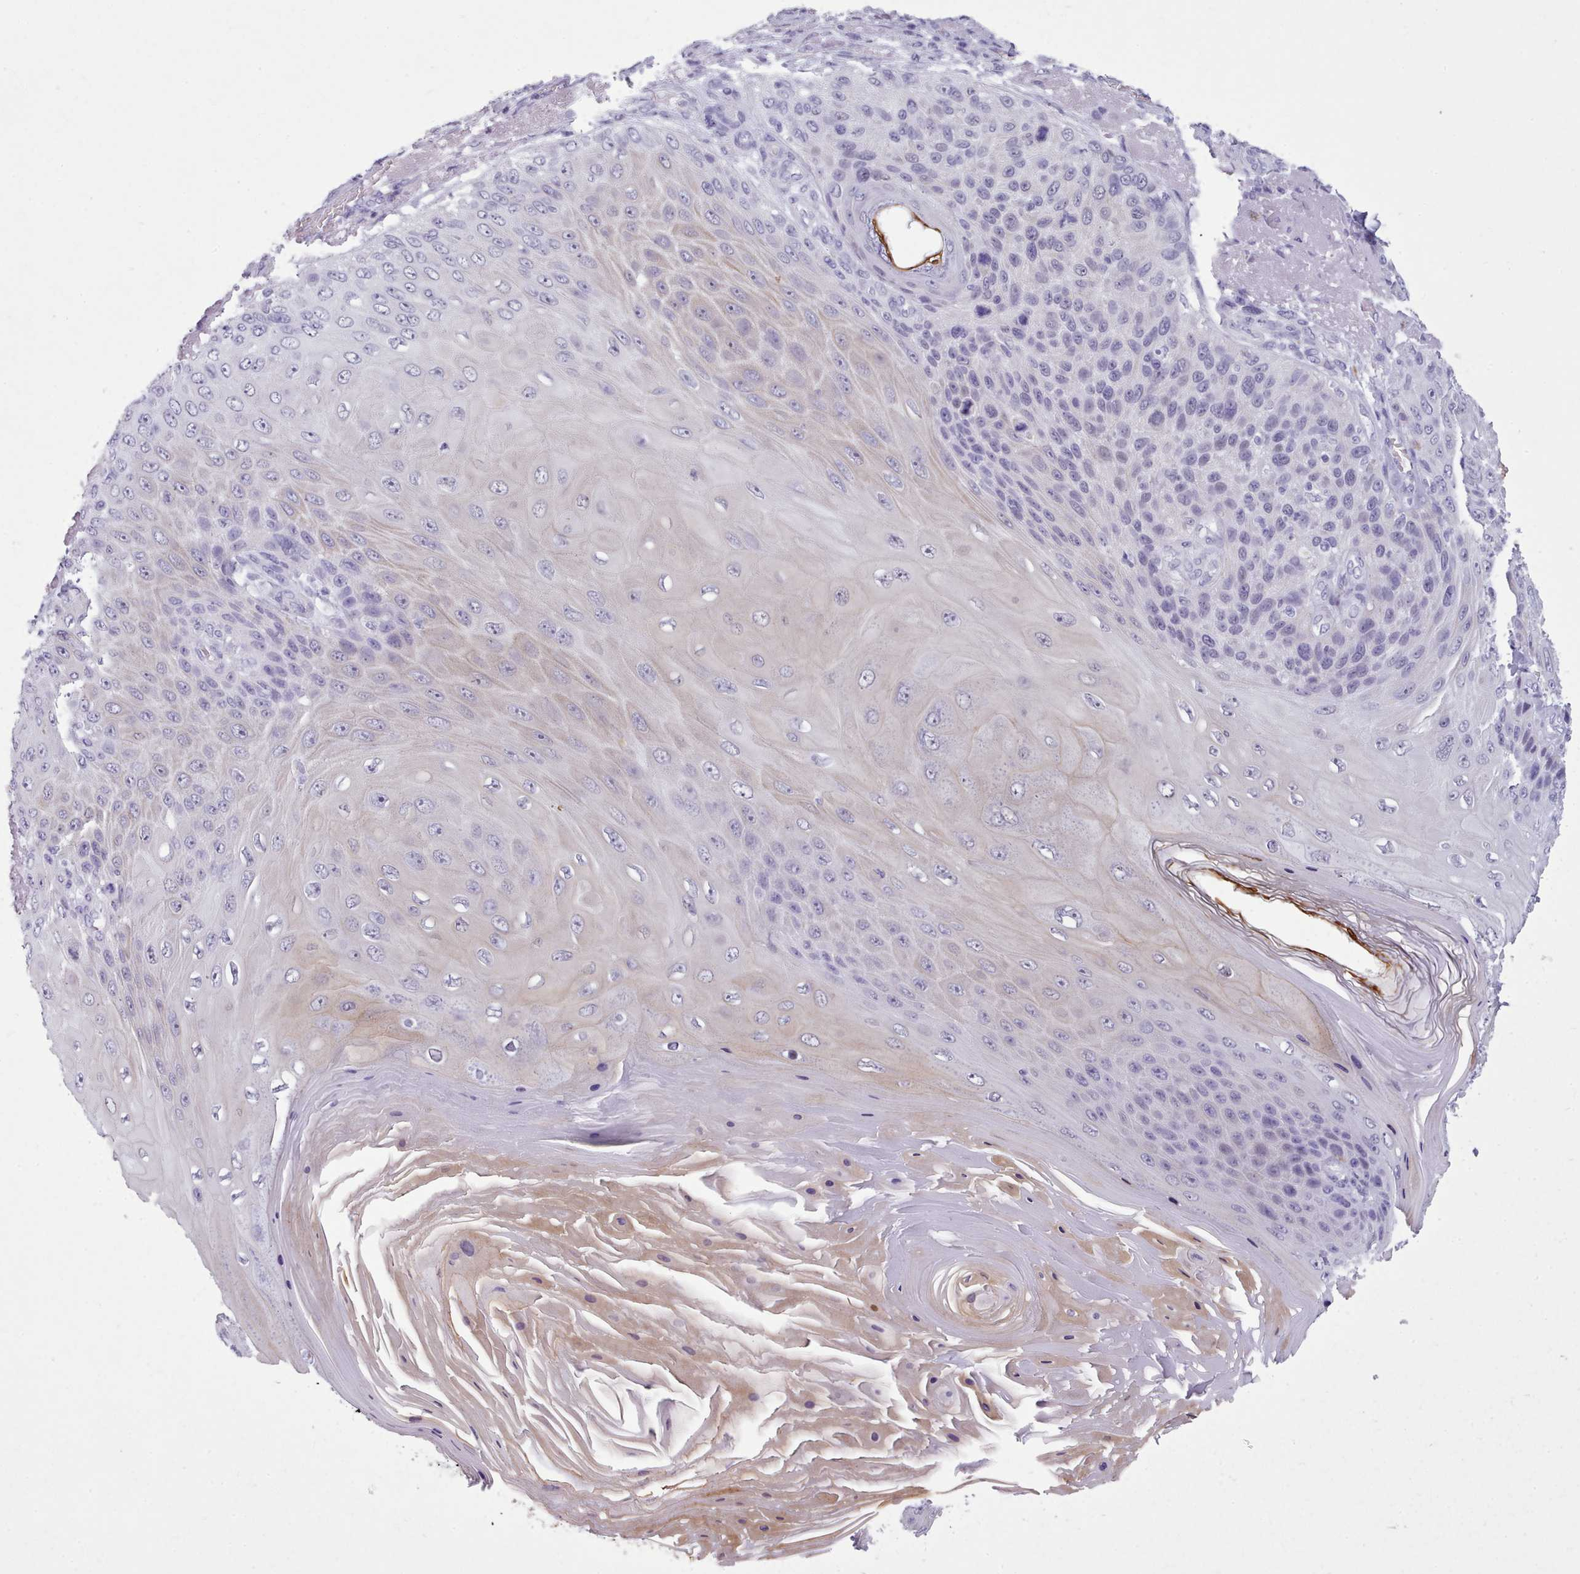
{"staining": {"intensity": "negative", "quantity": "none", "location": "none"}, "tissue": "skin cancer", "cell_type": "Tumor cells", "image_type": "cancer", "snomed": [{"axis": "morphology", "description": "Squamous cell carcinoma, NOS"}, {"axis": "topography", "description": "Skin"}], "caption": "Skin cancer (squamous cell carcinoma) was stained to show a protein in brown. There is no significant staining in tumor cells.", "gene": "FBXO48", "patient": {"sex": "female", "age": 88}}